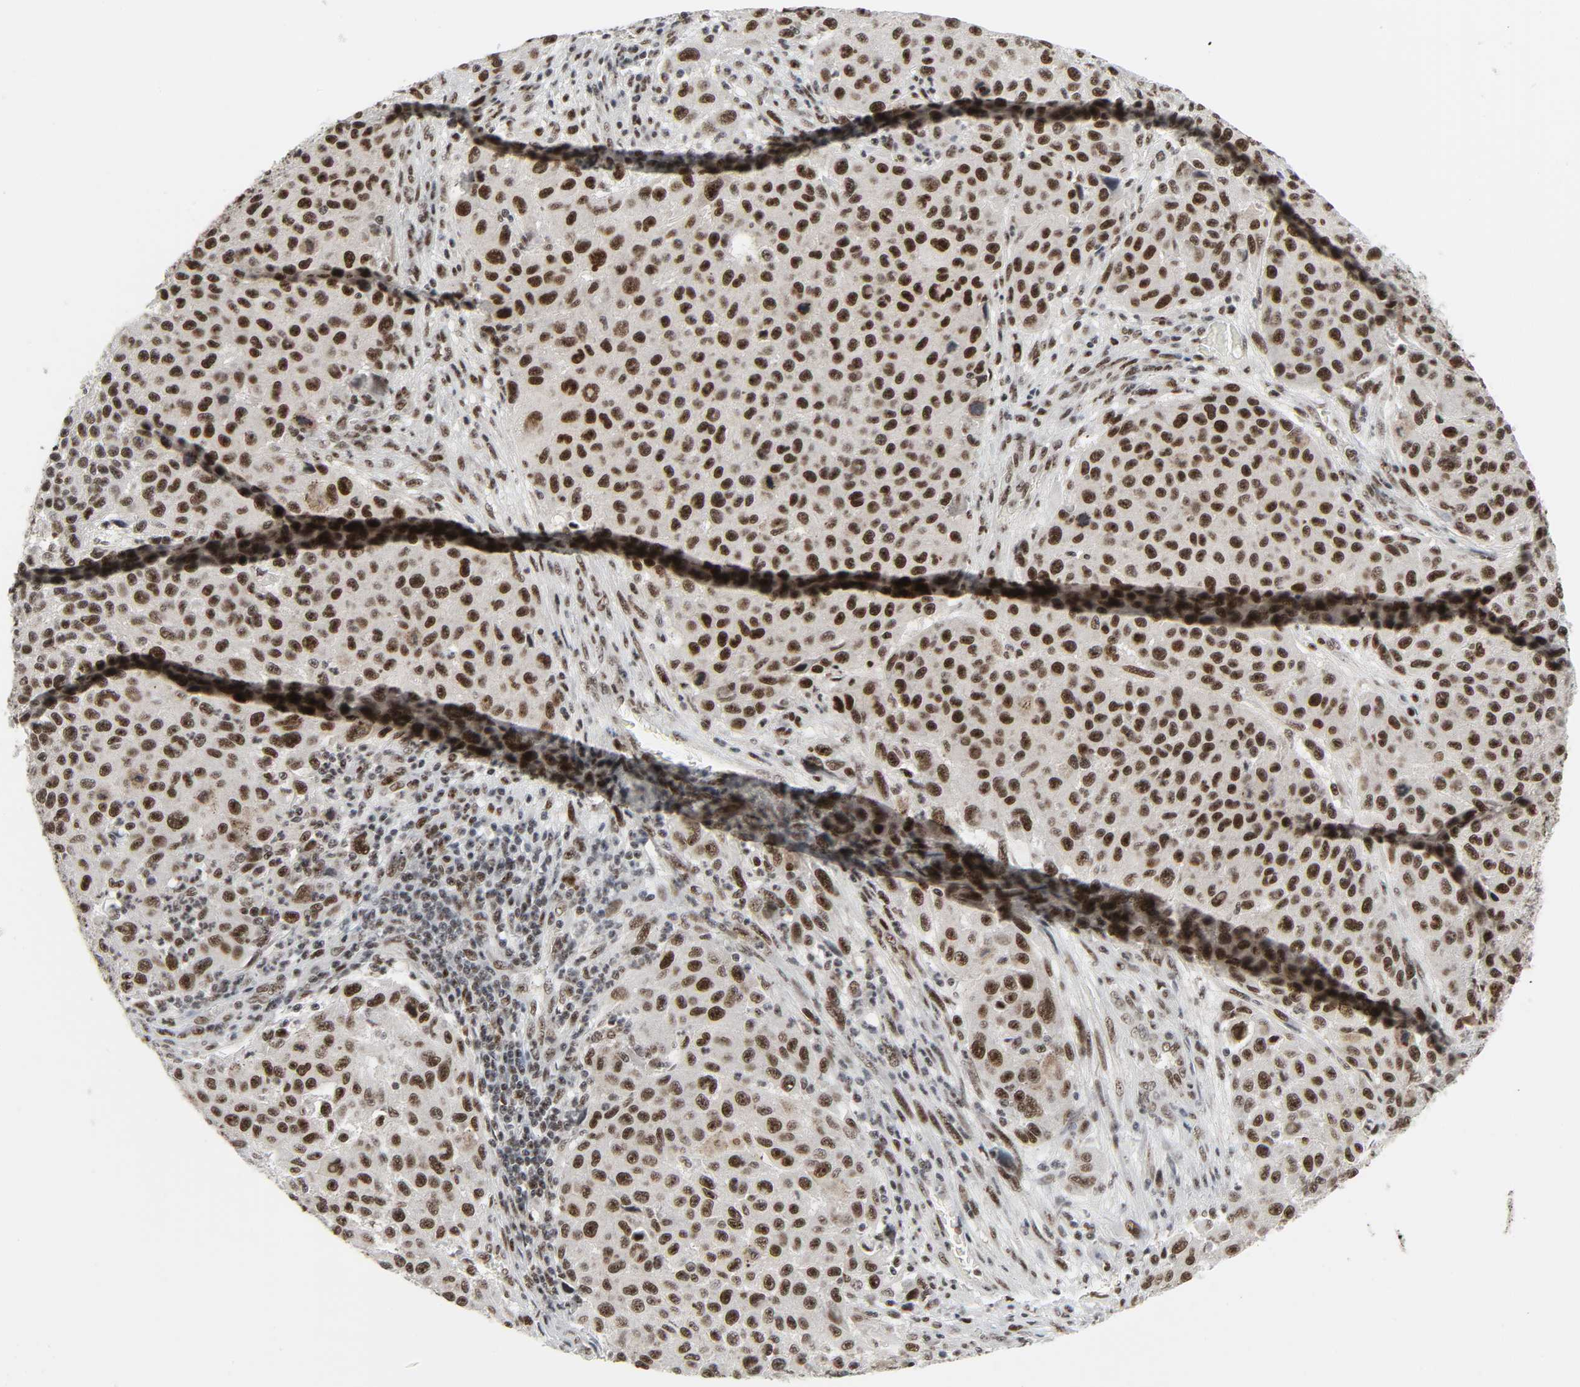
{"staining": {"intensity": "strong", "quantity": ">75%", "location": "nuclear"}, "tissue": "melanoma", "cell_type": "Tumor cells", "image_type": "cancer", "snomed": [{"axis": "morphology", "description": "Malignant melanoma, Metastatic site"}, {"axis": "topography", "description": "Lymph node"}], "caption": "Immunohistochemistry image of neoplastic tissue: human melanoma stained using immunohistochemistry displays high levels of strong protein expression localized specifically in the nuclear of tumor cells, appearing as a nuclear brown color.", "gene": "CDK7", "patient": {"sex": "male", "age": 61}}